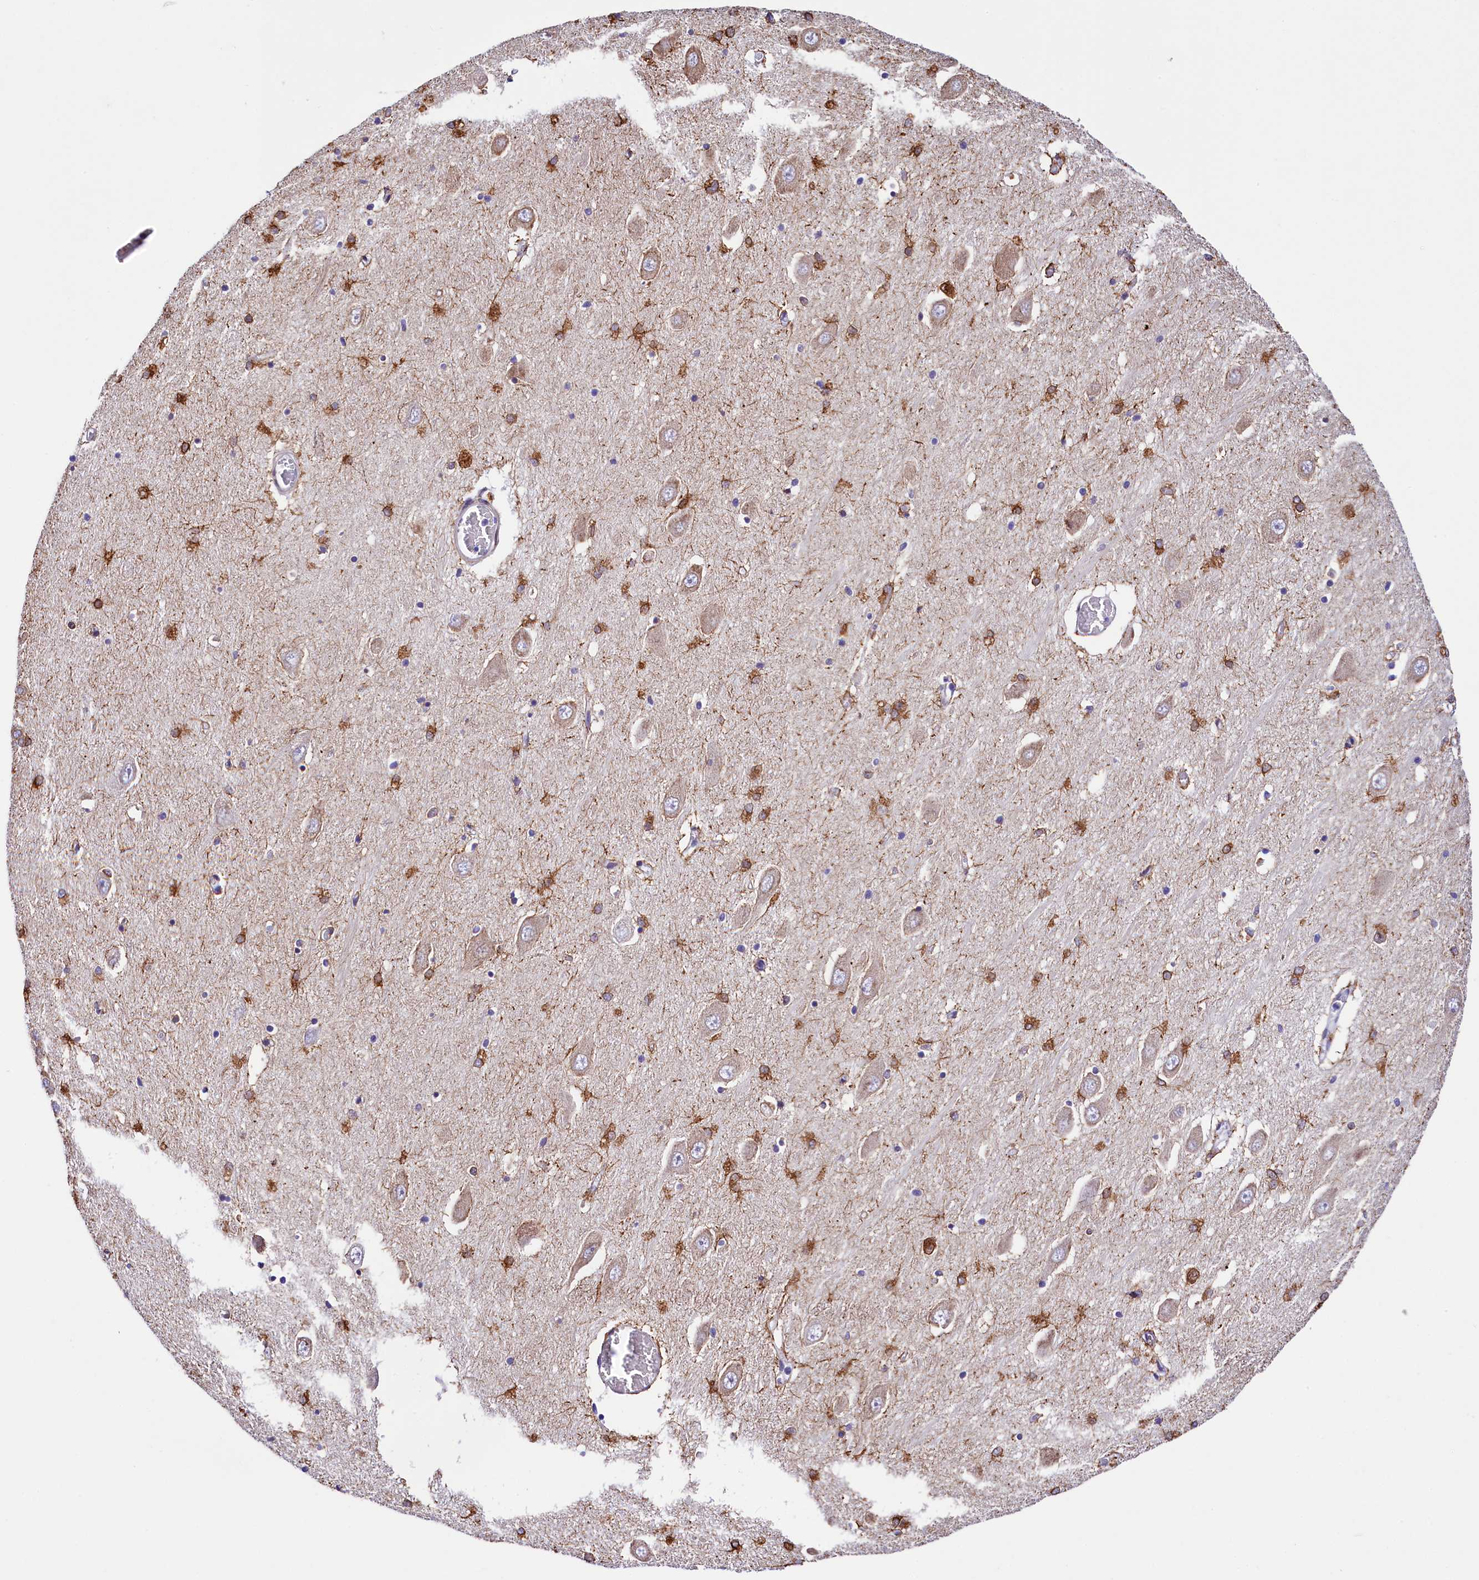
{"staining": {"intensity": "strong", "quantity": "<25%", "location": "cytoplasmic/membranous"}, "tissue": "hippocampus", "cell_type": "Glial cells", "image_type": "normal", "snomed": [{"axis": "morphology", "description": "Normal tissue, NOS"}, {"axis": "topography", "description": "Hippocampus"}], "caption": "An image showing strong cytoplasmic/membranous staining in about <25% of glial cells in normal hippocampus, as visualized by brown immunohistochemical staining.", "gene": "ITGA1", "patient": {"sex": "male", "age": 70}}